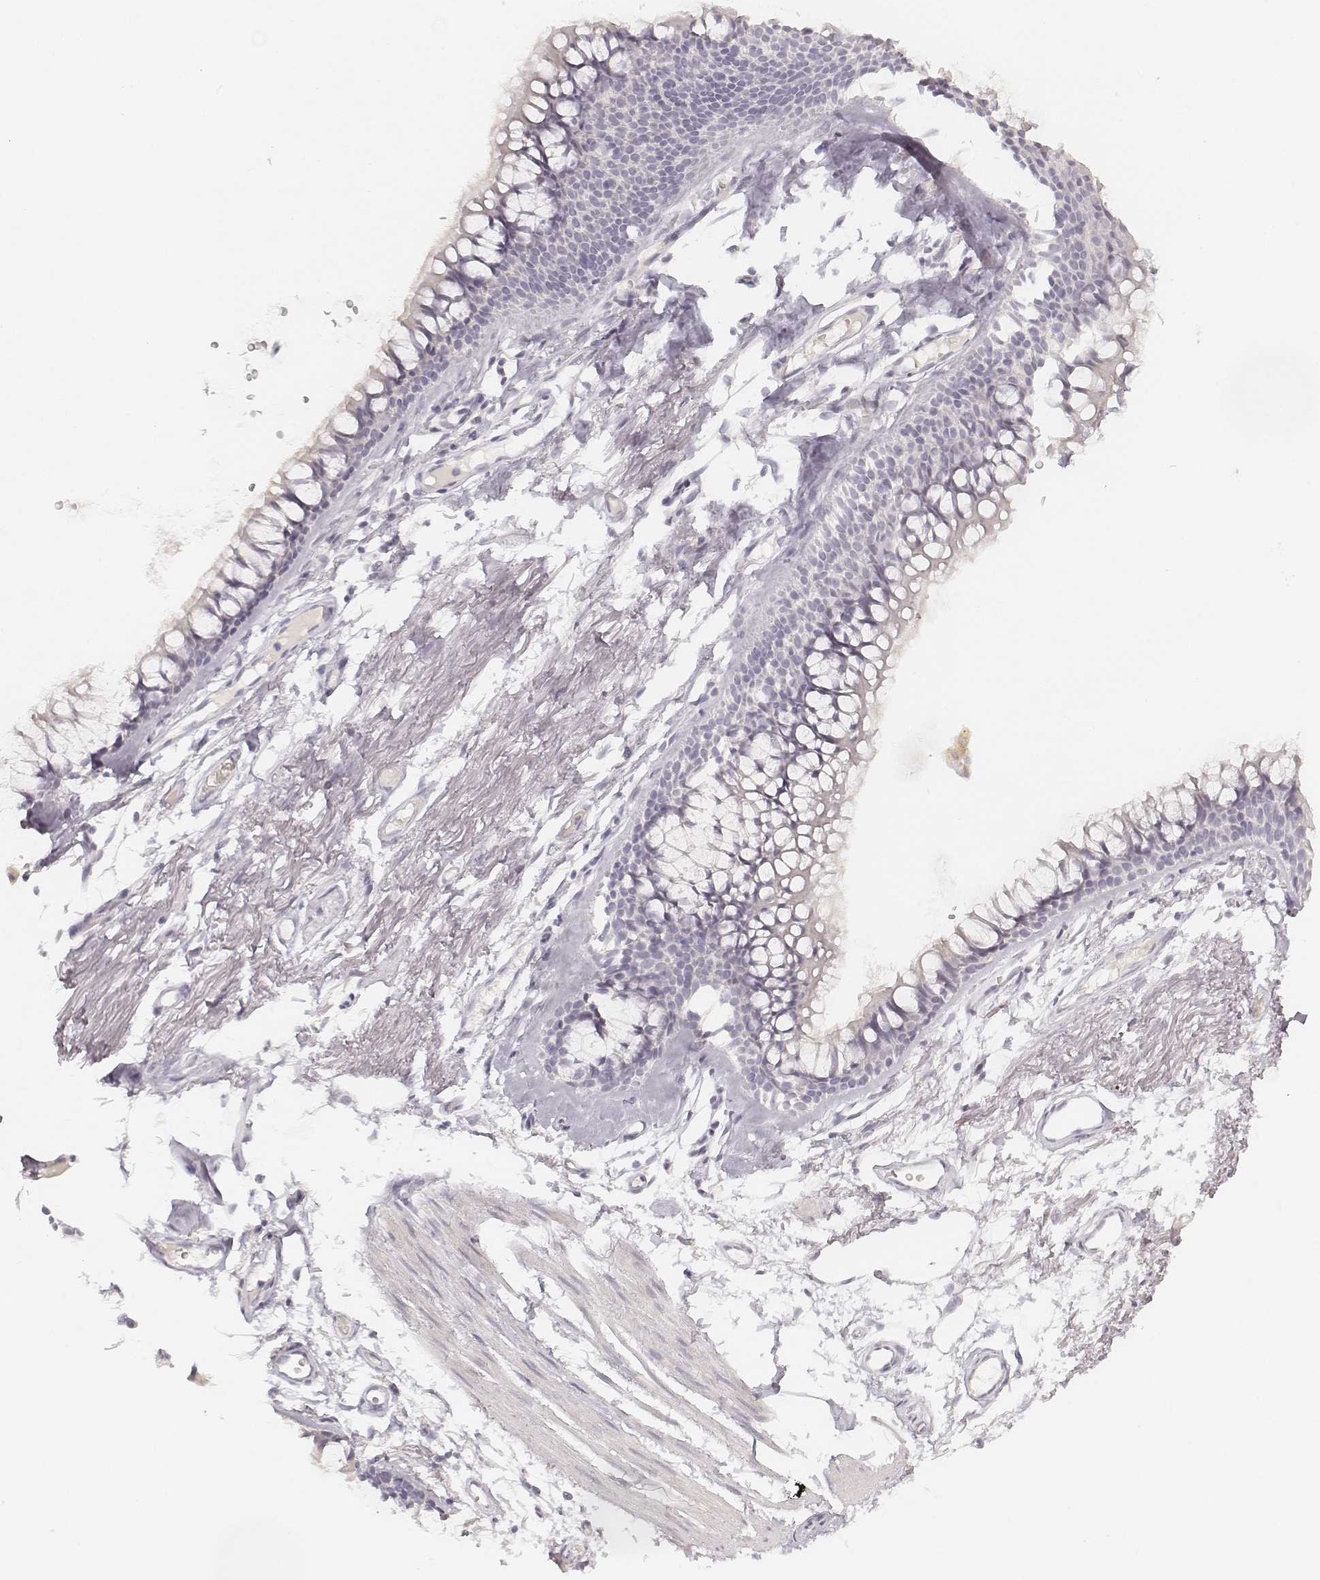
{"staining": {"intensity": "negative", "quantity": "none", "location": "none"}, "tissue": "adipose tissue", "cell_type": "Adipocytes", "image_type": "normal", "snomed": [{"axis": "morphology", "description": "Normal tissue, NOS"}, {"axis": "topography", "description": "Cartilage tissue"}, {"axis": "topography", "description": "Bronchus"}], "caption": "Adipose tissue stained for a protein using IHC exhibits no positivity adipocytes.", "gene": "DSG4", "patient": {"sex": "female", "age": 79}}